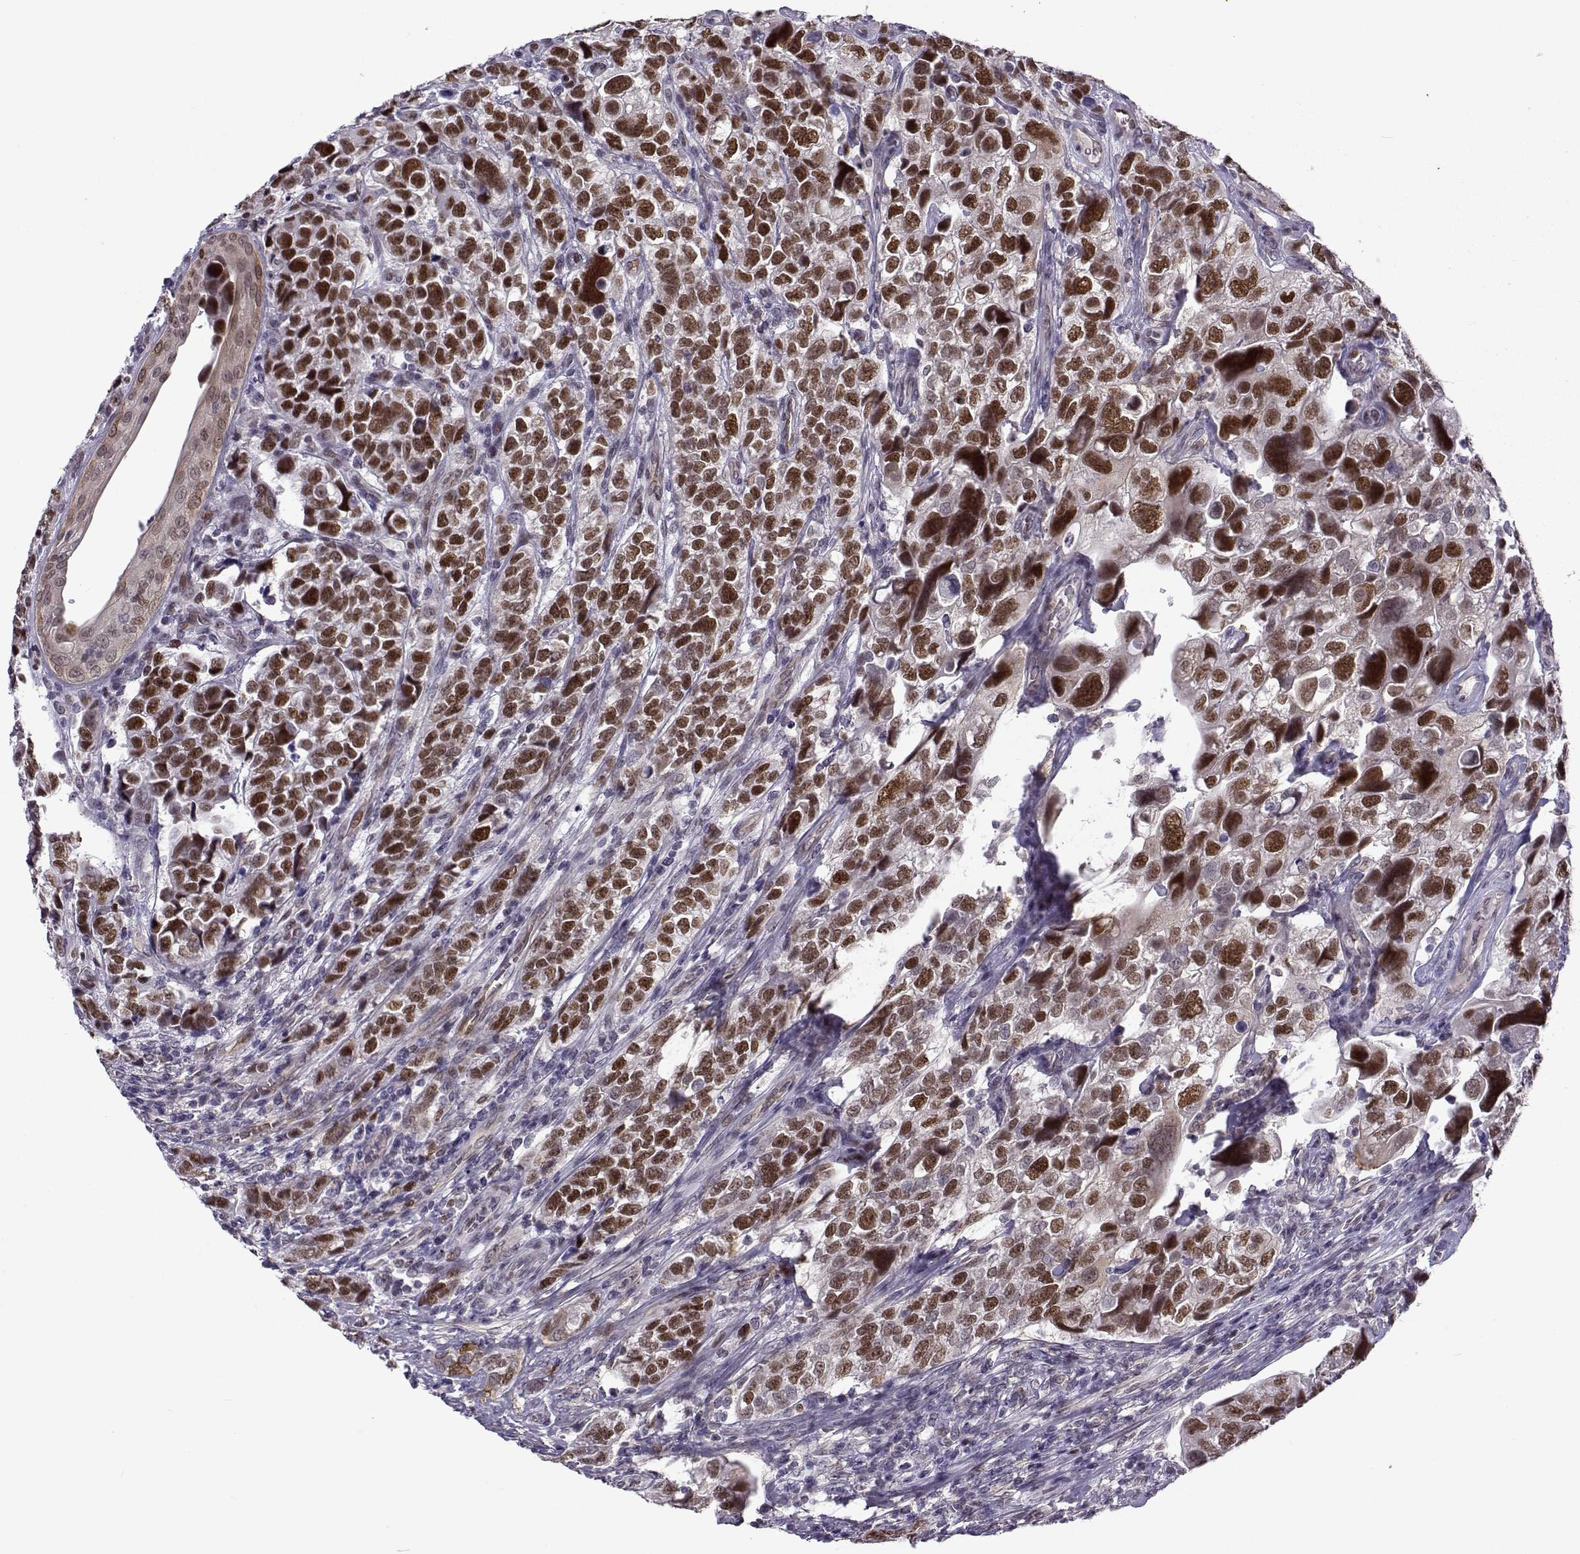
{"staining": {"intensity": "strong", "quantity": "25%-75%", "location": "cytoplasmic/membranous,nuclear"}, "tissue": "urothelial cancer", "cell_type": "Tumor cells", "image_type": "cancer", "snomed": [{"axis": "morphology", "description": "Urothelial carcinoma, High grade"}, {"axis": "topography", "description": "Urinary bladder"}], "caption": "Immunohistochemical staining of human urothelial carcinoma (high-grade) reveals strong cytoplasmic/membranous and nuclear protein staining in about 25%-75% of tumor cells.", "gene": "BACH1", "patient": {"sex": "female", "age": 58}}